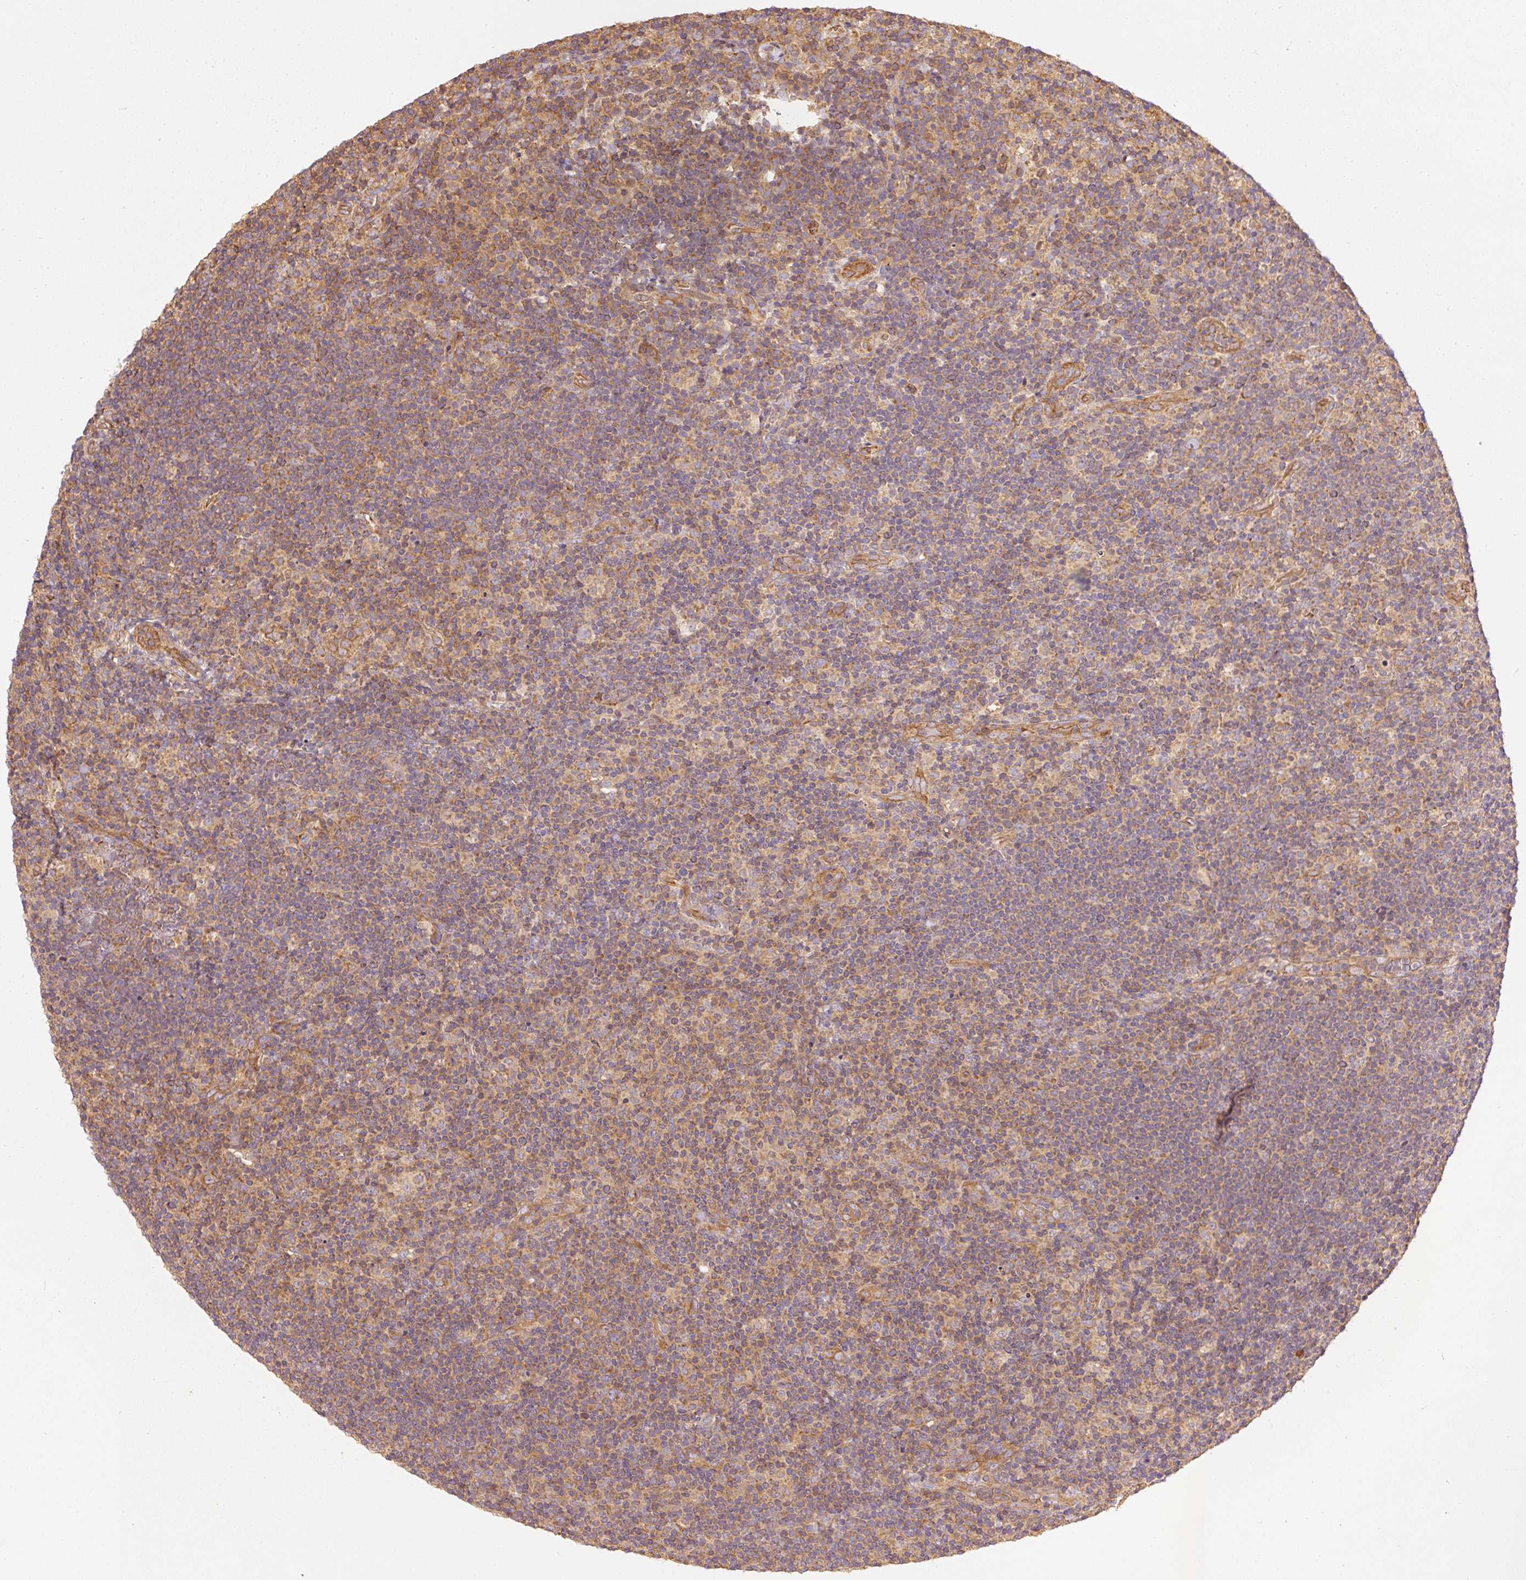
{"staining": {"intensity": "weak", "quantity": ">75%", "location": "cytoplasmic/membranous"}, "tissue": "lymphoma", "cell_type": "Tumor cells", "image_type": "cancer", "snomed": [{"axis": "morphology", "description": "Hodgkin's disease, NOS"}, {"axis": "topography", "description": "Lymph node"}], "caption": "High-power microscopy captured an IHC photomicrograph of Hodgkin's disease, revealing weak cytoplasmic/membranous positivity in about >75% of tumor cells.", "gene": "ADCY4", "patient": {"sex": "female", "age": 57}}